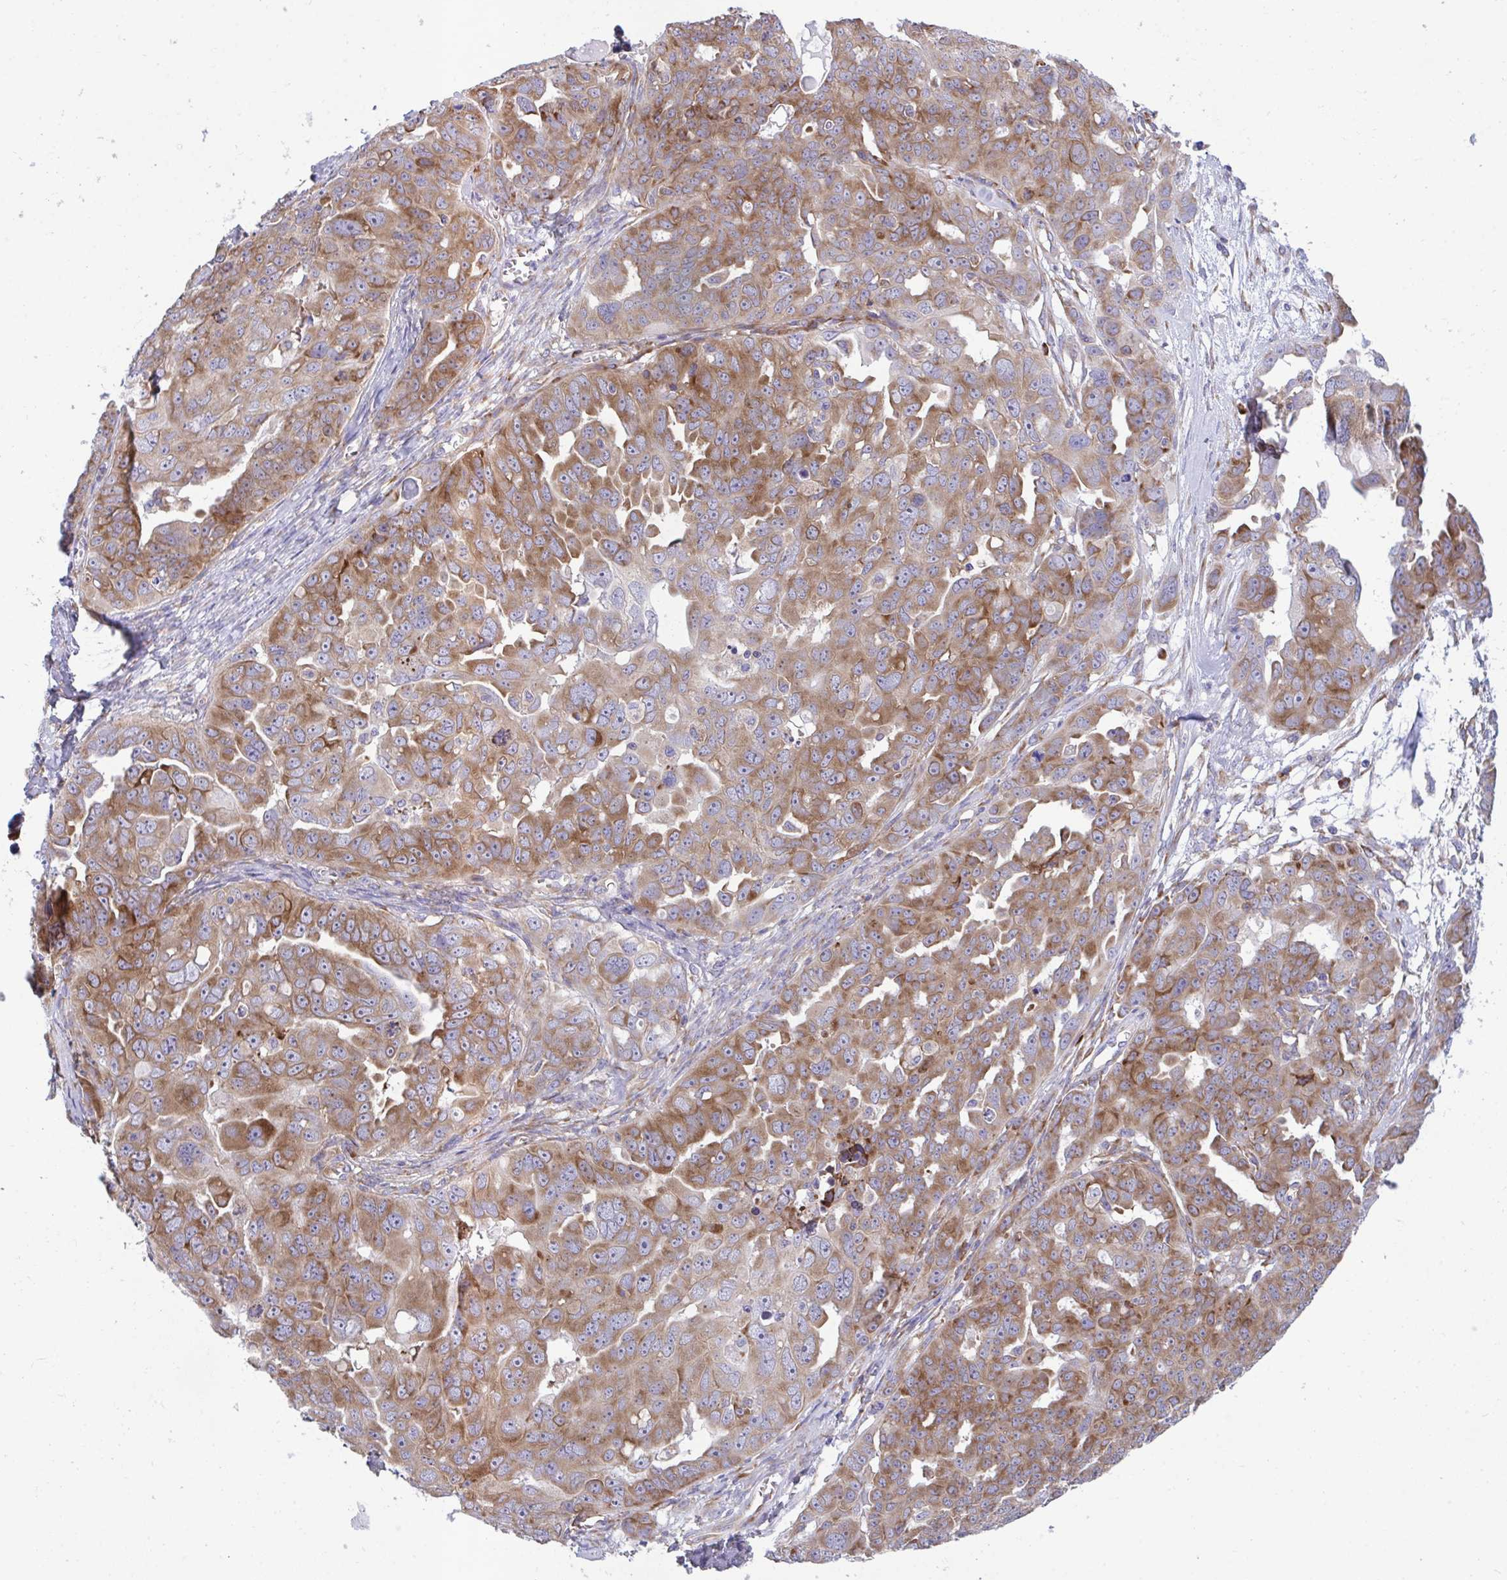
{"staining": {"intensity": "moderate", "quantity": ">75%", "location": "cytoplasmic/membranous"}, "tissue": "ovarian cancer", "cell_type": "Tumor cells", "image_type": "cancer", "snomed": [{"axis": "morphology", "description": "Carcinoma, endometroid"}, {"axis": "topography", "description": "Ovary"}], "caption": "Immunohistochemistry (IHC) image of human ovarian cancer stained for a protein (brown), which exhibits medium levels of moderate cytoplasmic/membranous positivity in approximately >75% of tumor cells.", "gene": "RPS15", "patient": {"sex": "female", "age": 70}}